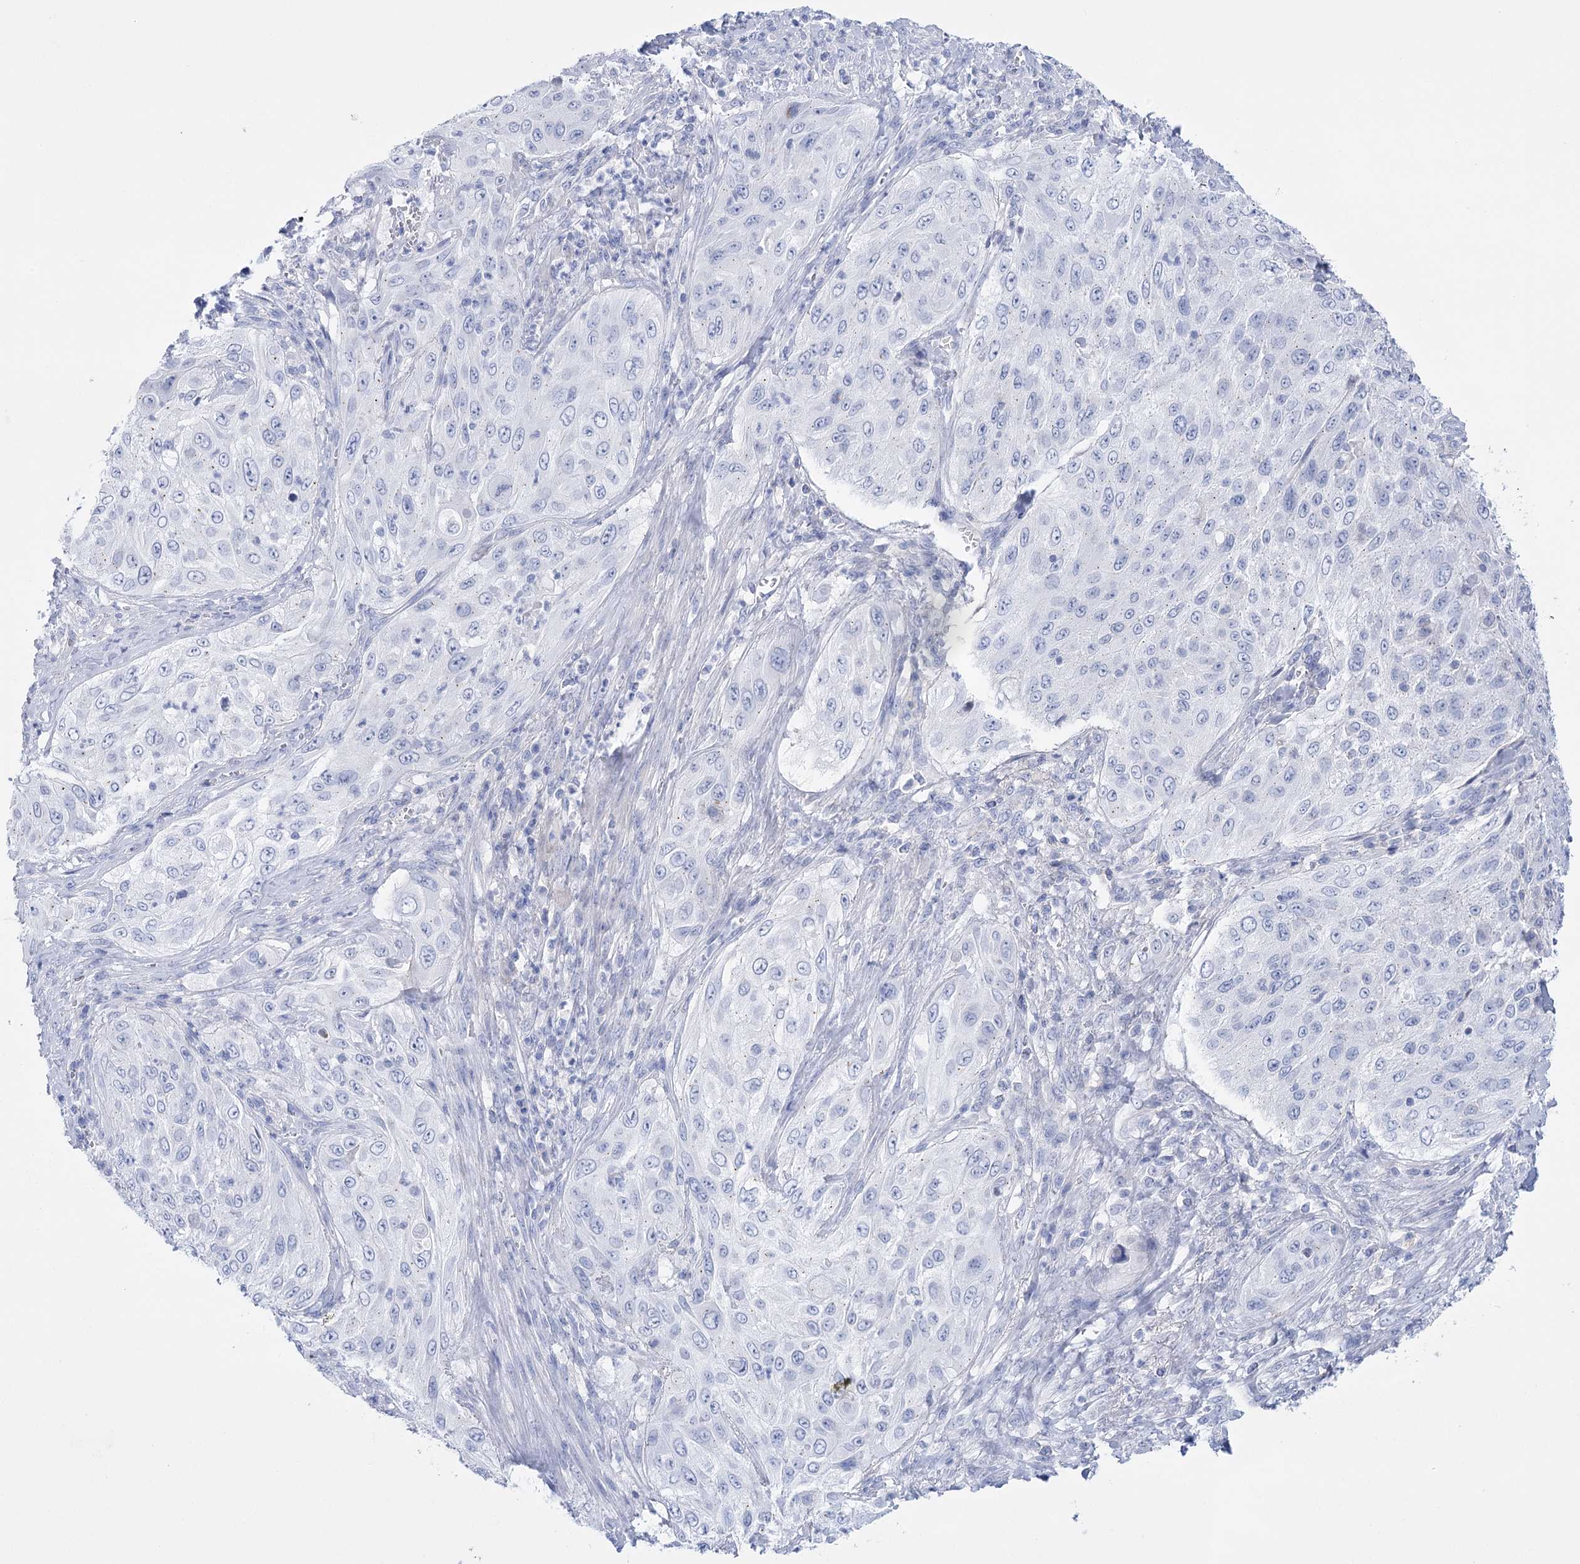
{"staining": {"intensity": "negative", "quantity": "none", "location": "none"}, "tissue": "cervical cancer", "cell_type": "Tumor cells", "image_type": "cancer", "snomed": [{"axis": "morphology", "description": "Squamous cell carcinoma, NOS"}, {"axis": "topography", "description": "Cervix"}], "caption": "There is no significant positivity in tumor cells of squamous cell carcinoma (cervical).", "gene": "PCDHA1", "patient": {"sex": "female", "age": 42}}